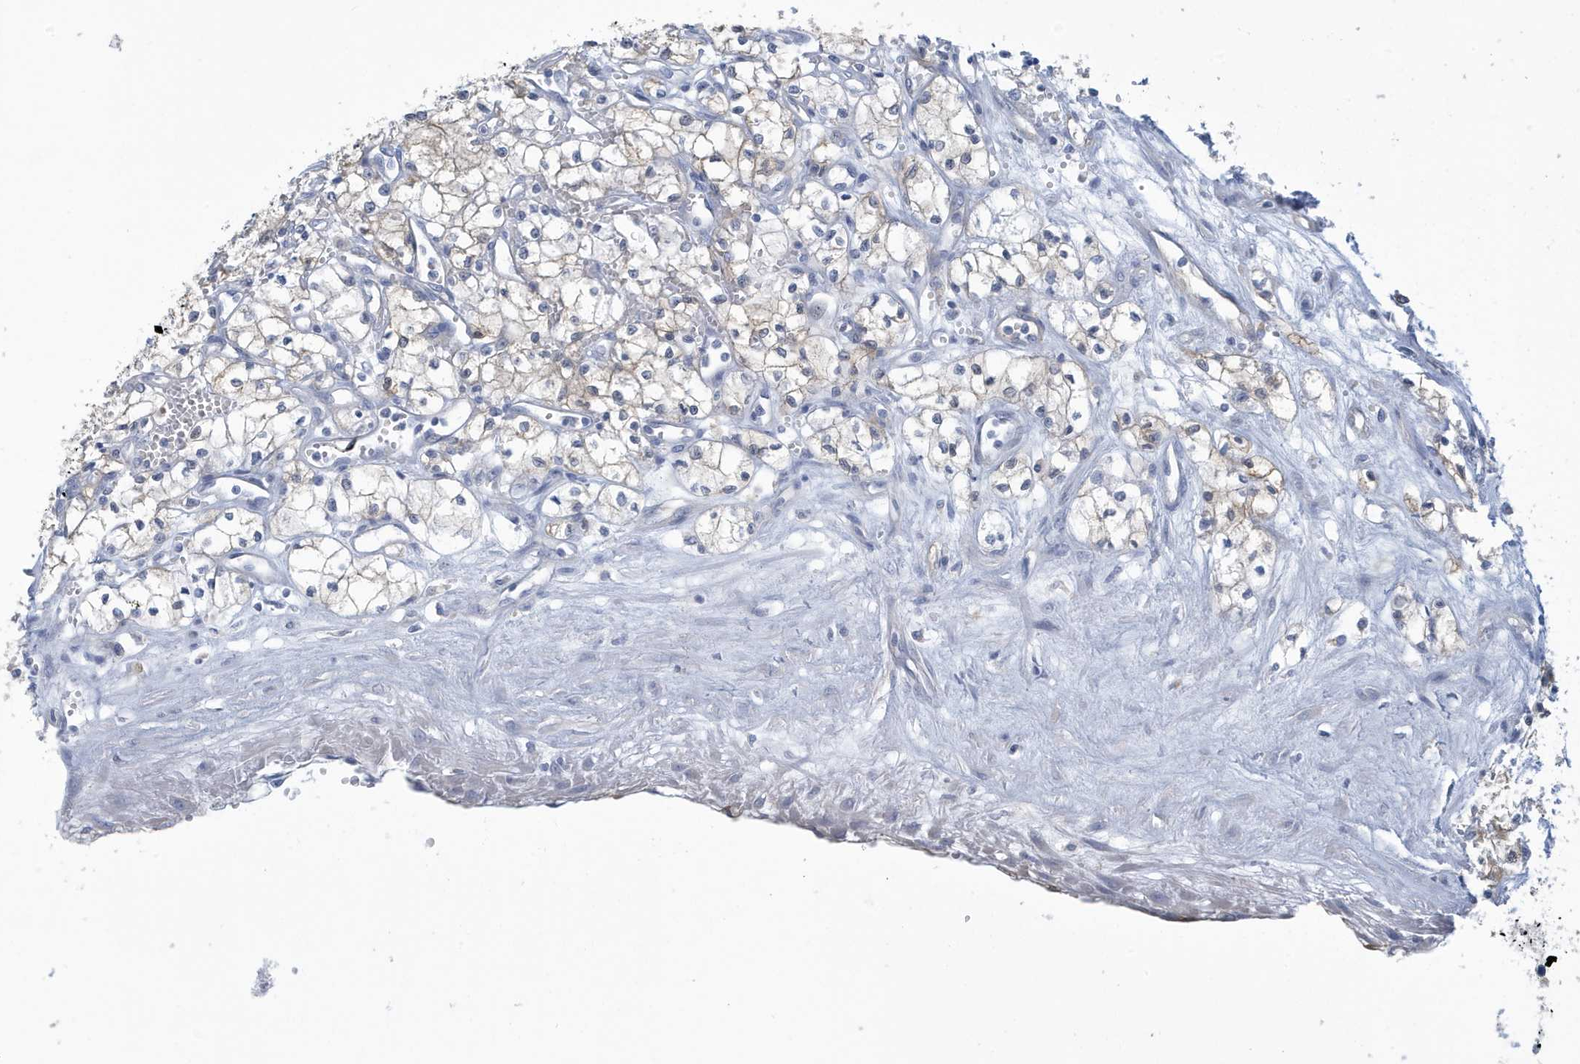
{"staining": {"intensity": "weak", "quantity": ">75%", "location": "cytoplasmic/membranous"}, "tissue": "renal cancer", "cell_type": "Tumor cells", "image_type": "cancer", "snomed": [{"axis": "morphology", "description": "Adenocarcinoma, NOS"}, {"axis": "topography", "description": "Kidney"}], "caption": "Protein analysis of renal cancer (adenocarcinoma) tissue displays weak cytoplasmic/membranous positivity in about >75% of tumor cells.", "gene": "VTA1", "patient": {"sex": "male", "age": 59}}